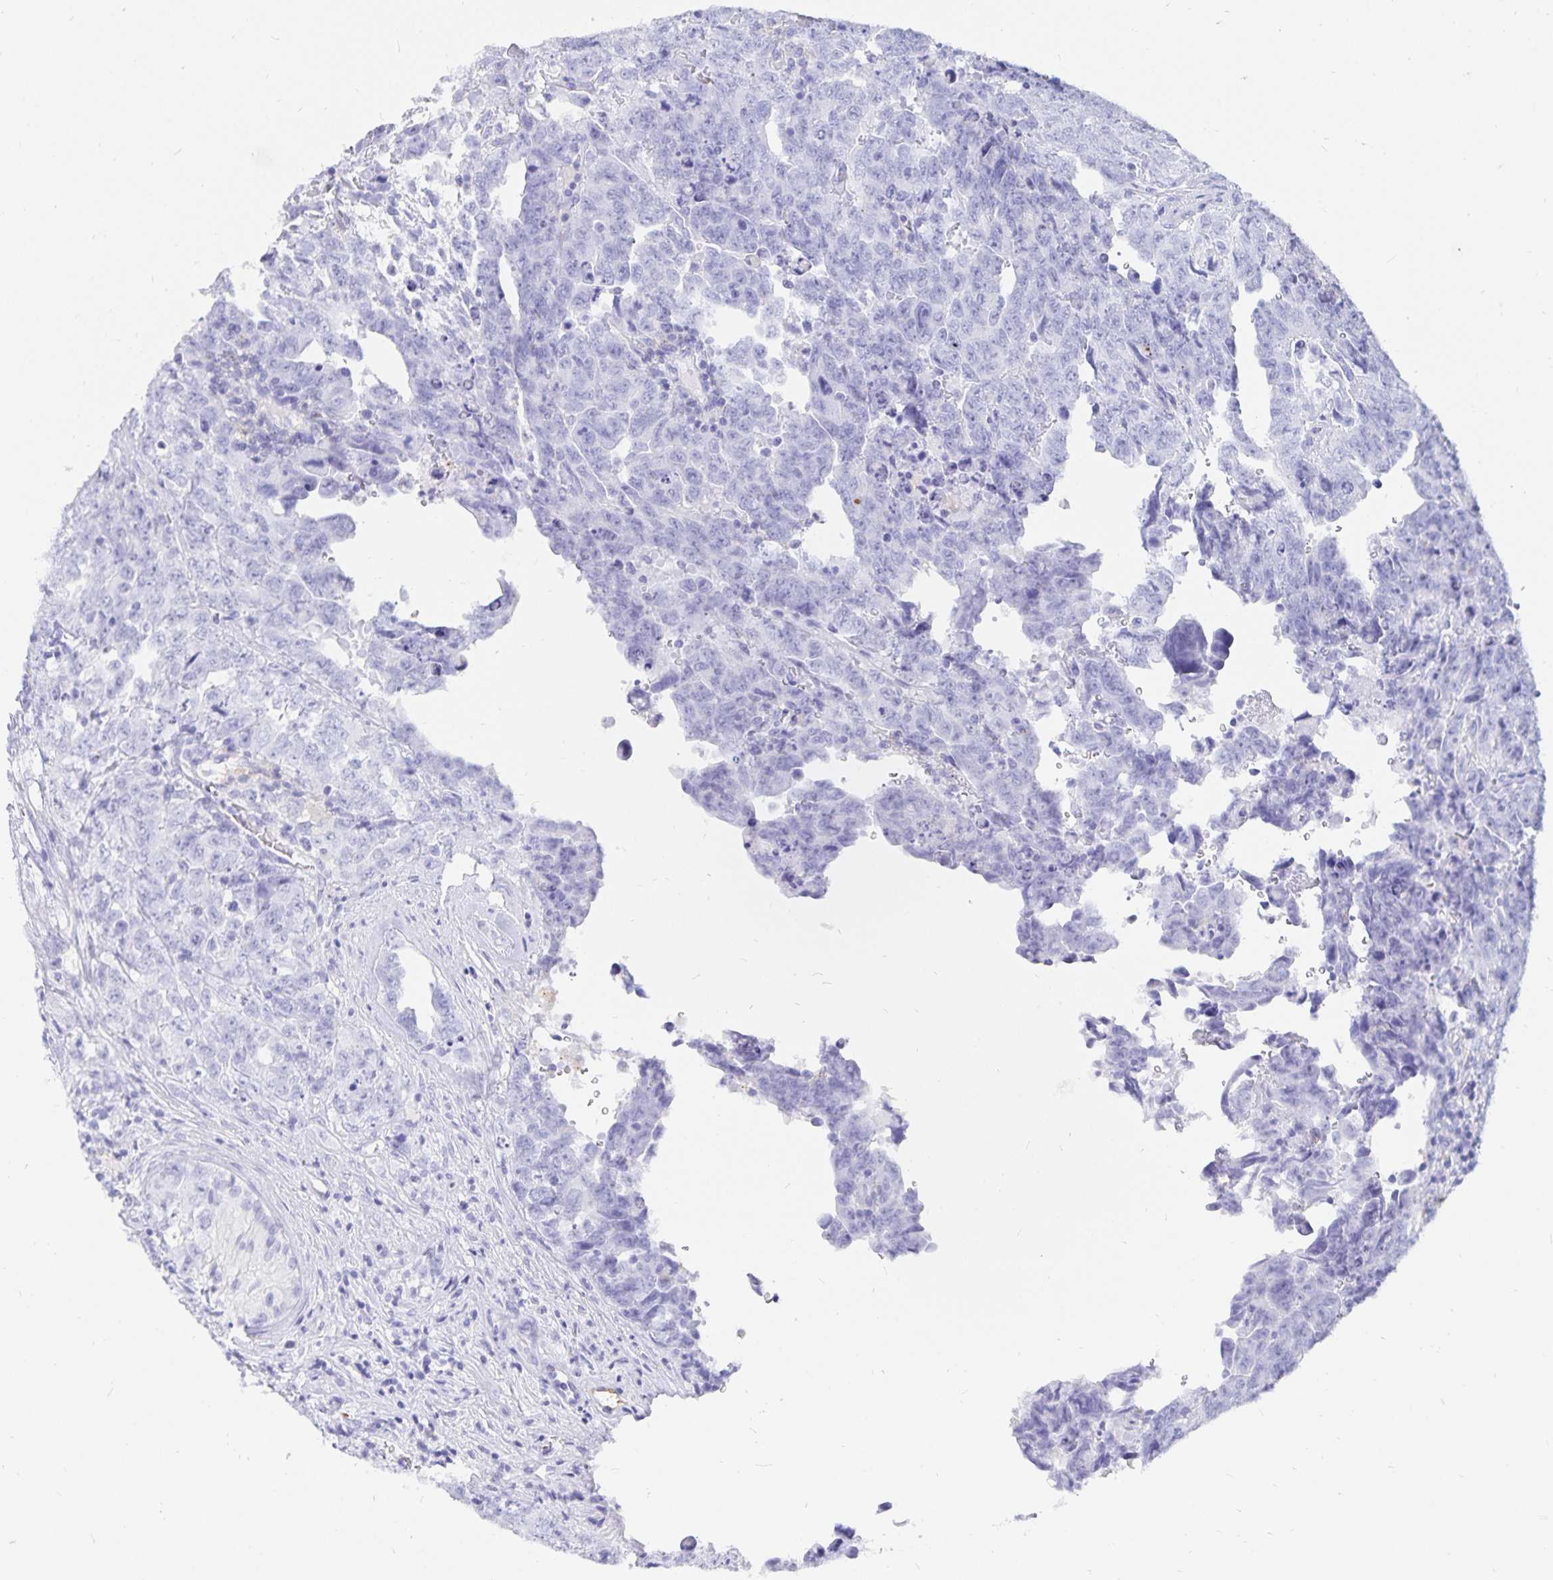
{"staining": {"intensity": "negative", "quantity": "none", "location": "none"}, "tissue": "testis cancer", "cell_type": "Tumor cells", "image_type": "cancer", "snomed": [{"axis": "morphology", "description": "Carcinoma, Embryonal, NOS"}, {"axis": "topography", "description": "Testis"}], "caption": "This is a photomicrograph of IHC staining of testis embryonal carcinoma, which shows no positivity in tumor cells.", "gene": "INSL5", "patient": {"sex": "male", "age": 24}}